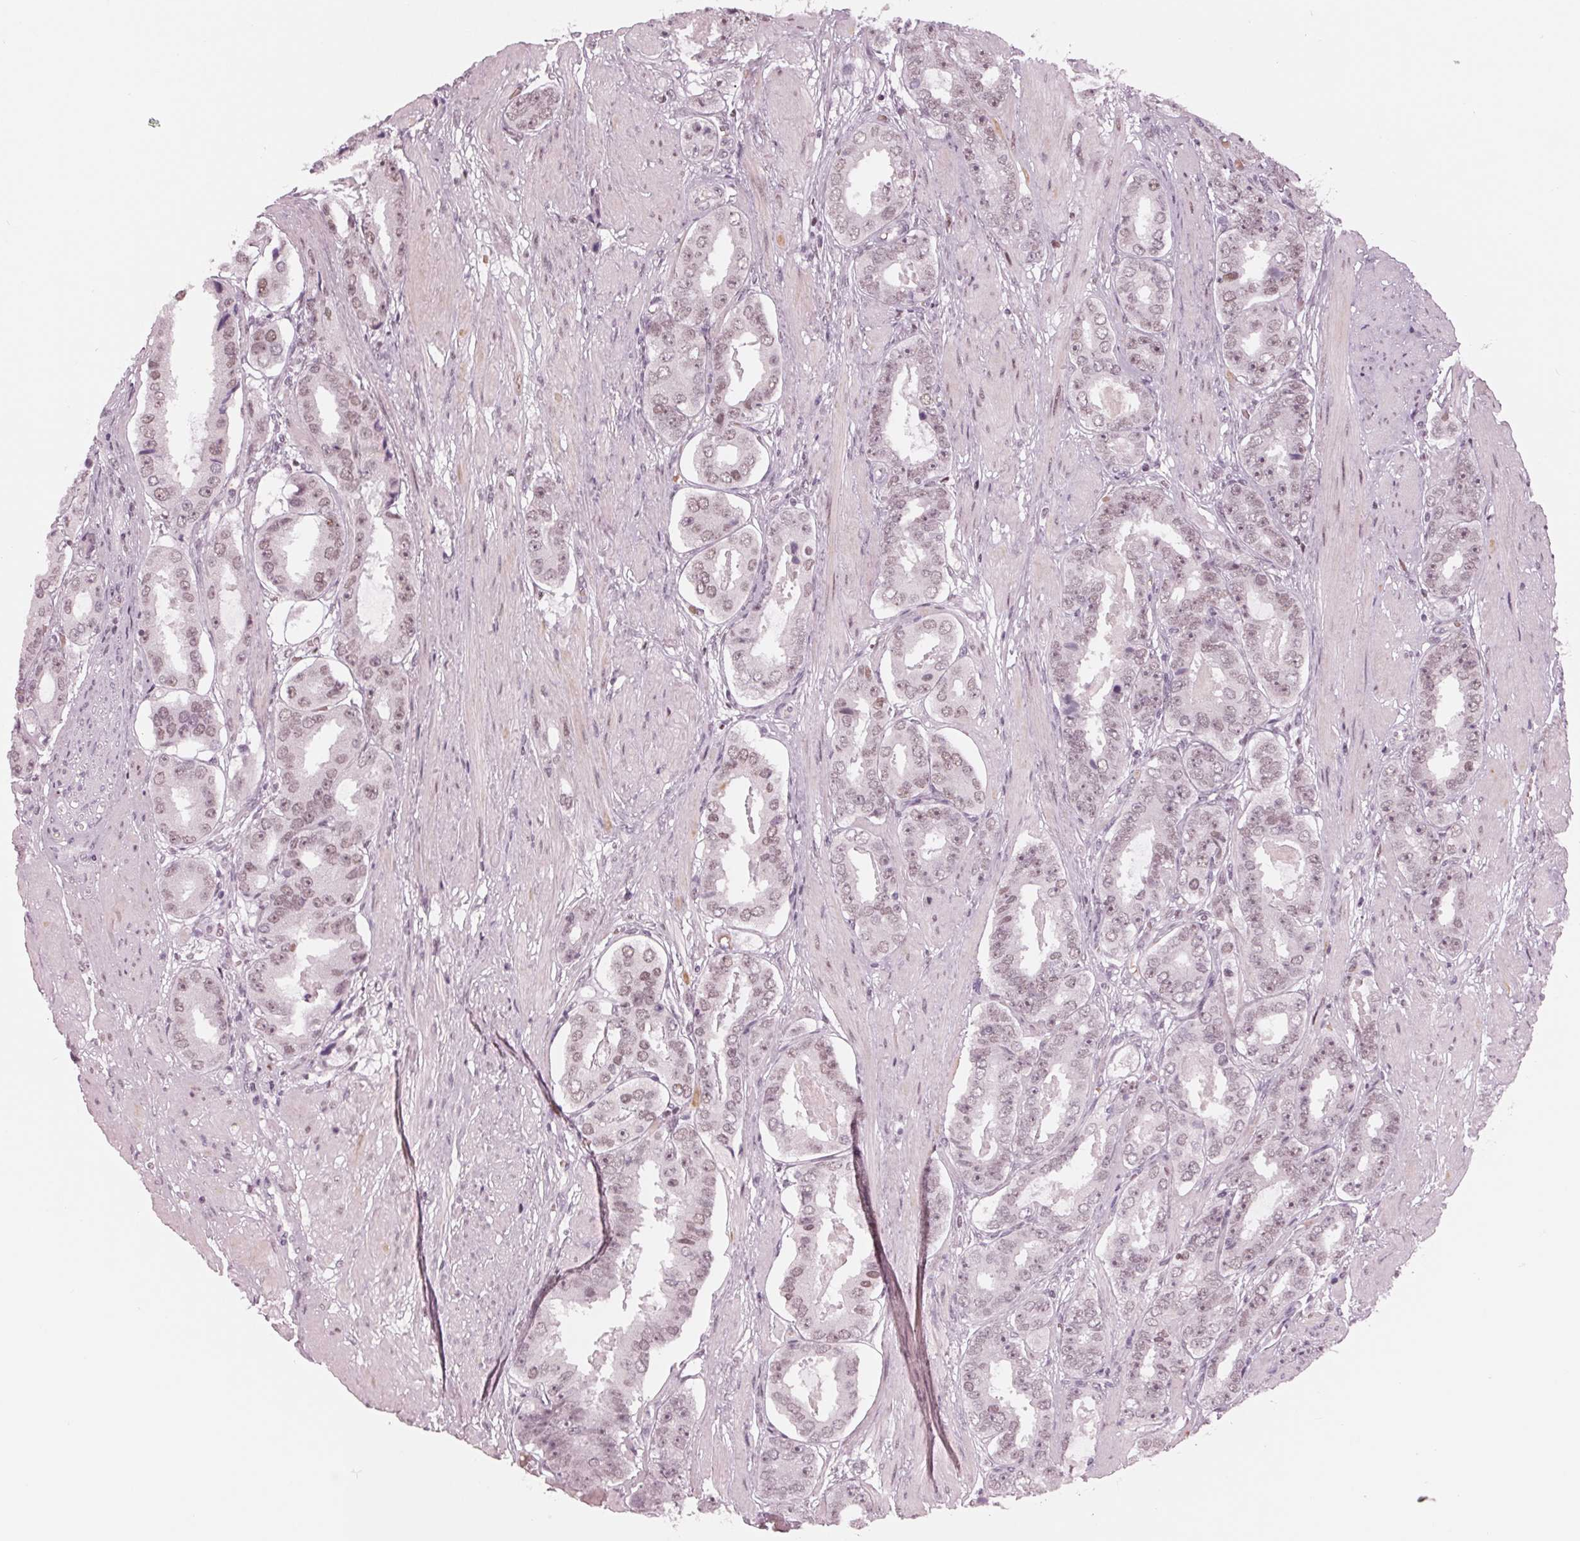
{"staining": {"intensity": "weak", "quantity": "25%-75%", "location": "nuclear"}, "tissue": "prostate cancer", "cell_type": "Tumor cells", "image_type": "cancer", "snomed": [{"axis": "morphology", "description": "Adenocarcinoma, High grade"}, {"axis": "topography", "description": "Prostate"}], "caption": "The immunohistochemical stain shows weak nuclear expression in tumor cells of prostate adenocarcinoma (high-grade) tissue. (IHC, brightfield microscopy, high magnification).", "gene": "DNMT3L", "patient": {"sex": "male", "age": 63}}